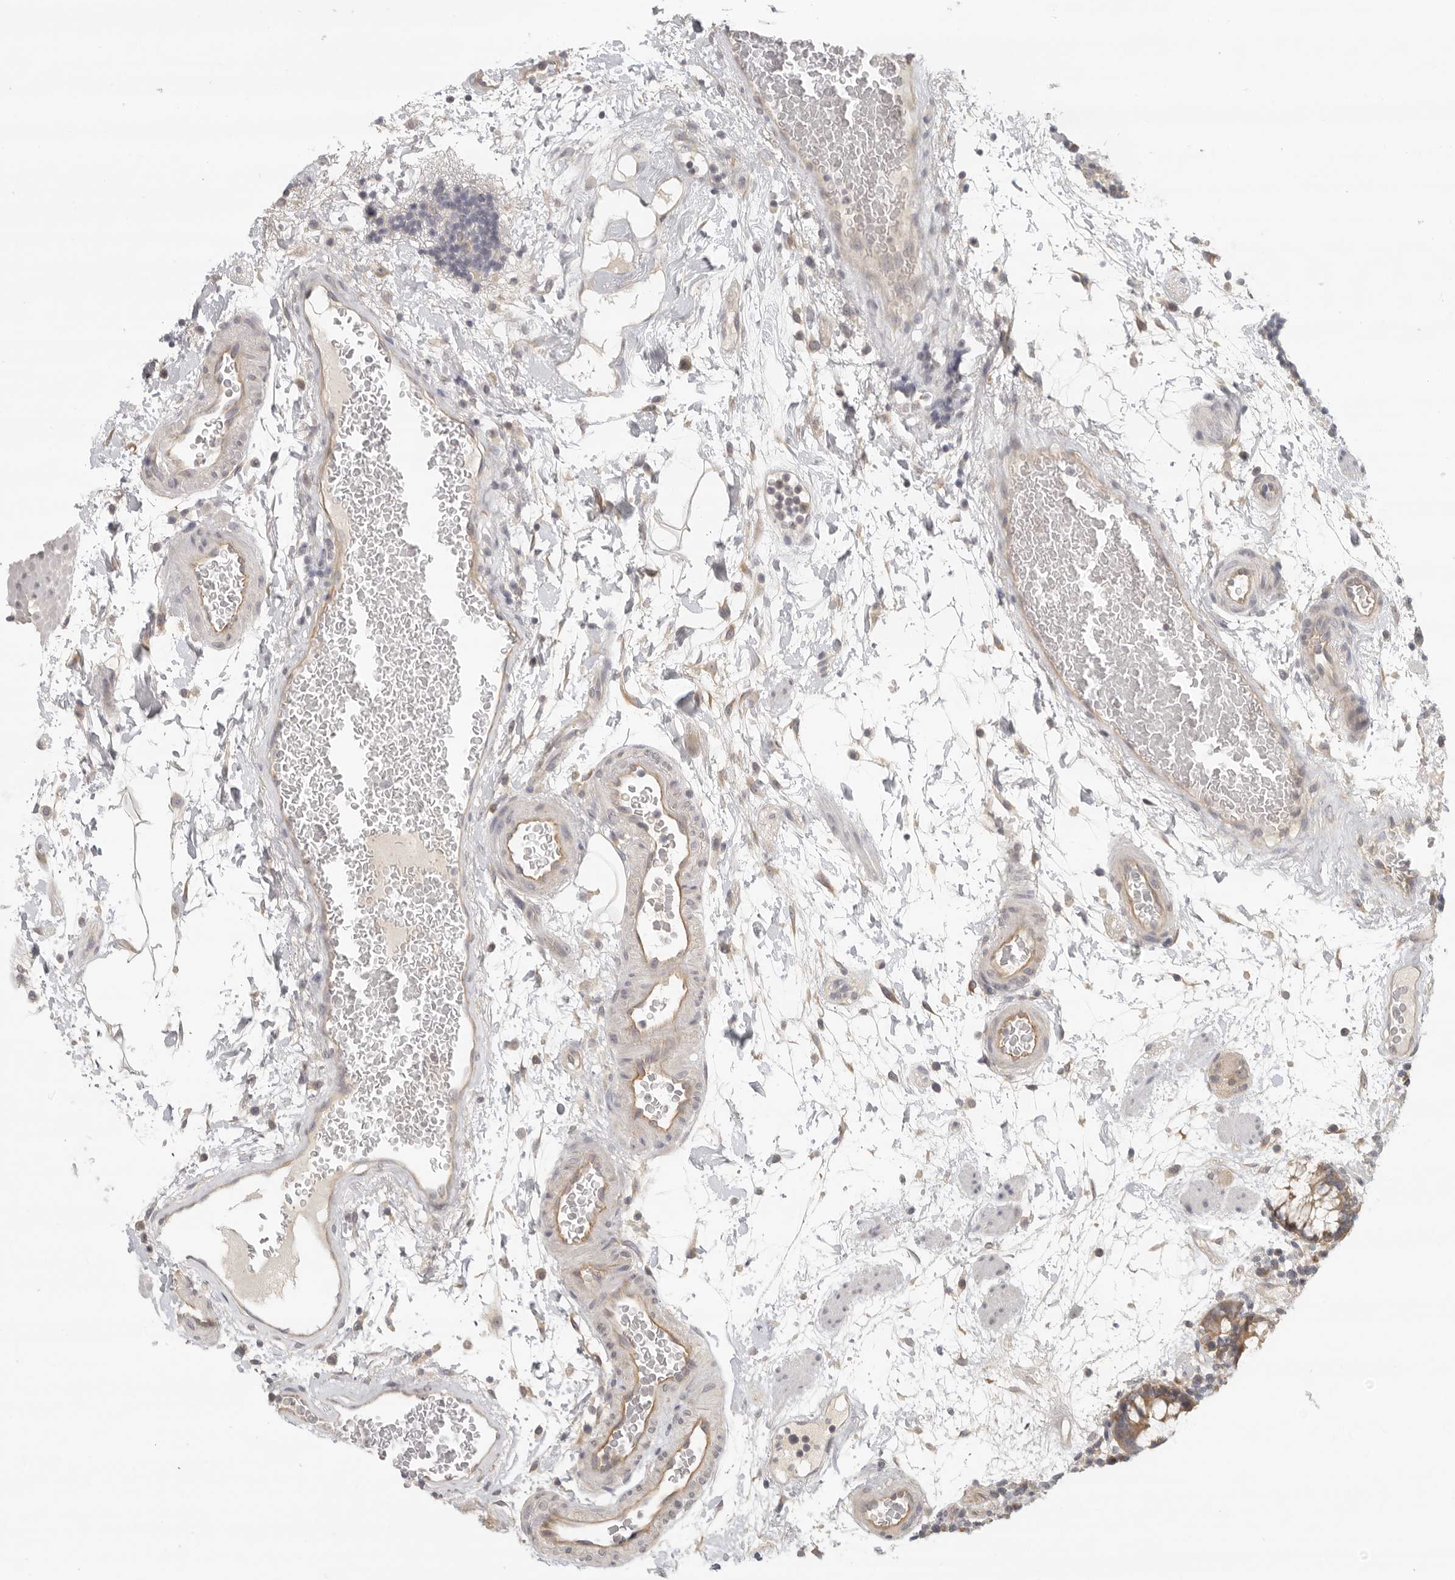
{"staining": {"intensity": "moderate", "quantity": ">75%", "location": "cytoplasmic/membranous"}, "tissue": "colon", "cell_type": "Endothelial cells", "image_type": "normal", "snomed": [{"axis": "morphology", "description": "Normal tissue, NOS"}, {"axis": "topography", "description": "Colon"}], "caption": "Protein staining by immunohistochemistry shows moderate cytoplasmic/membranous expression in about >75% of endothelial cells in normal colon. Immunohistochemistry (ihc) stains the protein of interest in brown and the nuclei are stained blue.", "gene": "AHDC1", "patient": {"sex": "female", "age": 79}}